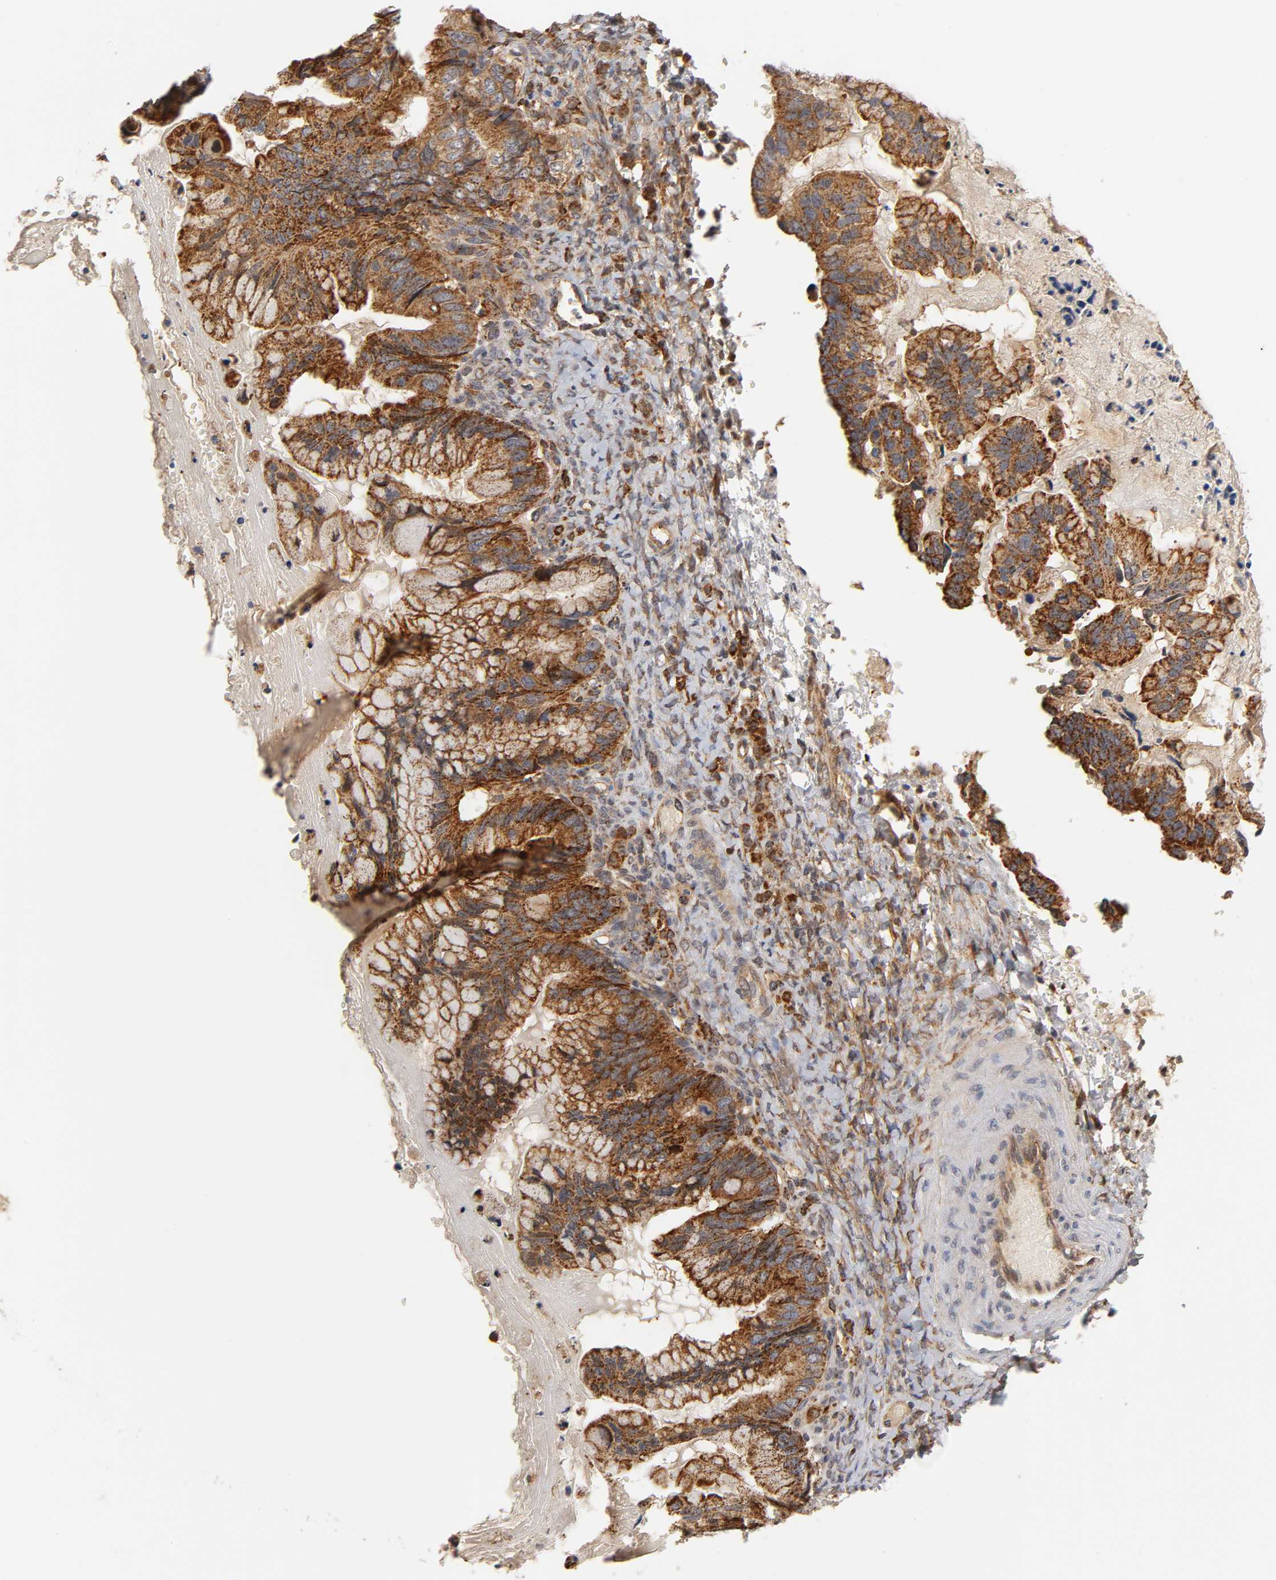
{"staining": {"intensity": "strong", "quantity": ">75%", "location": "cytoplasmic/membranous"}, "tissue": "ovarian cancer", "cell_type": "Tumor cells", "image_type": "cancer", "snomed": [{"axis": "morphology", "description": "Cystadenocarcinoma, mucinous, NOS"}, {"axis": "topography", "description": "Ovary"}], "caption": "Immunohistochemistry (IHC) (DAB) staining of ovarian cancer (mucinous cystadenocarcinoma) exhibits strong cytoplasmic/membranous protein positivity in about >75% of tumor cells.", "gene": "ISG15", "patient": {"sex": "female", "age": 36}}